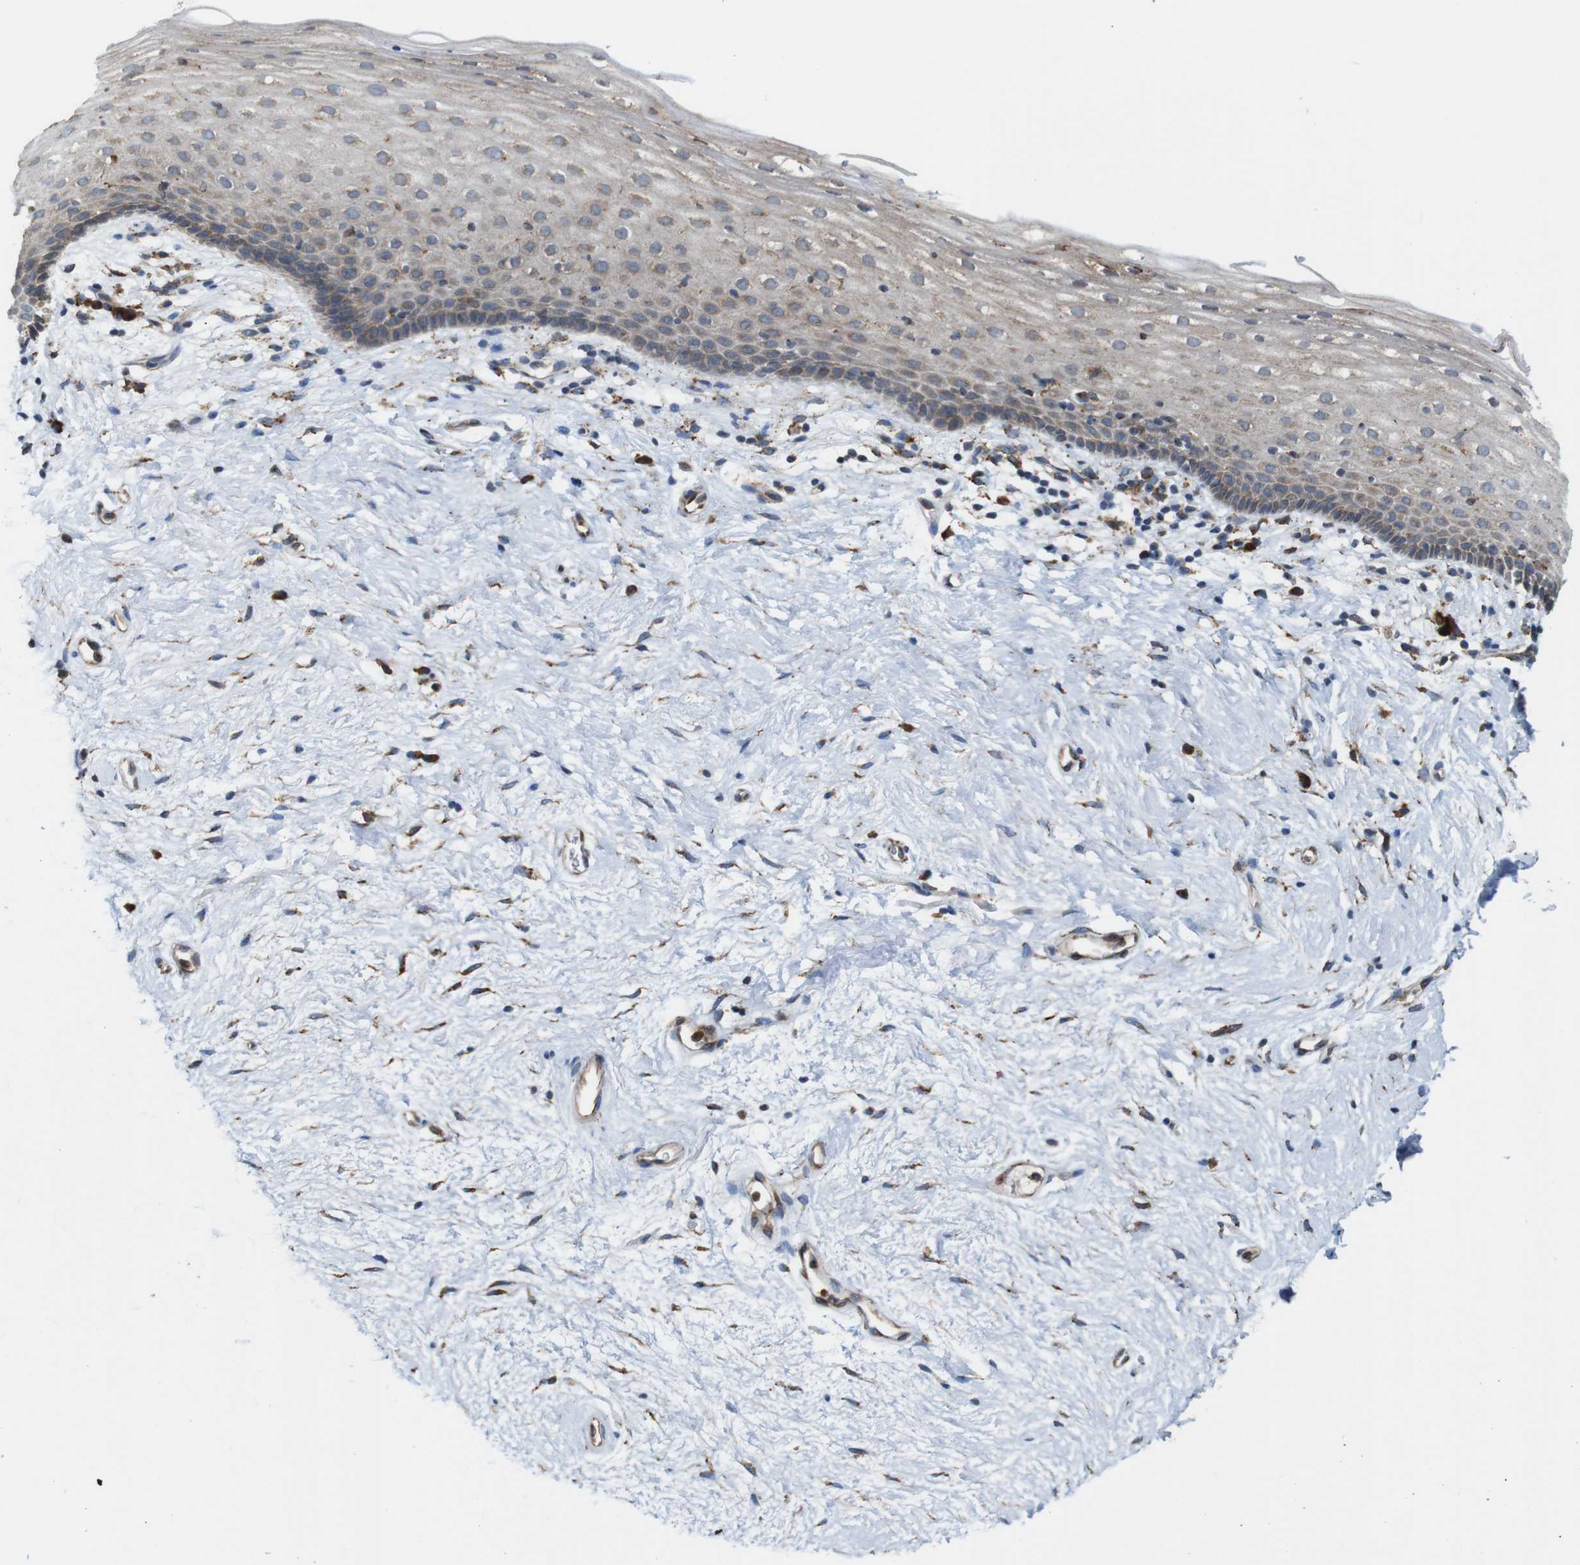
{"staining": {"intensity": "weak", "quantity": "<25%", "location": "cytoplasmic/membranous"}, "tissue": "vagina", "cell_type": "Squamous epithelial cells", "image_type": "normal", "snomed": [{"axis": "morphology", "description": "Normal tissue, NOS"}, {"axis": "topography", "description": "Vagina"}], "caption": "High power microscopy micrograph of an immunohistochemistry image of benign vagina, revealing no significant staining in squamous epithelial cells.", "gene": "UGGT1", "patient": {"sex": "female", "age": 44}}